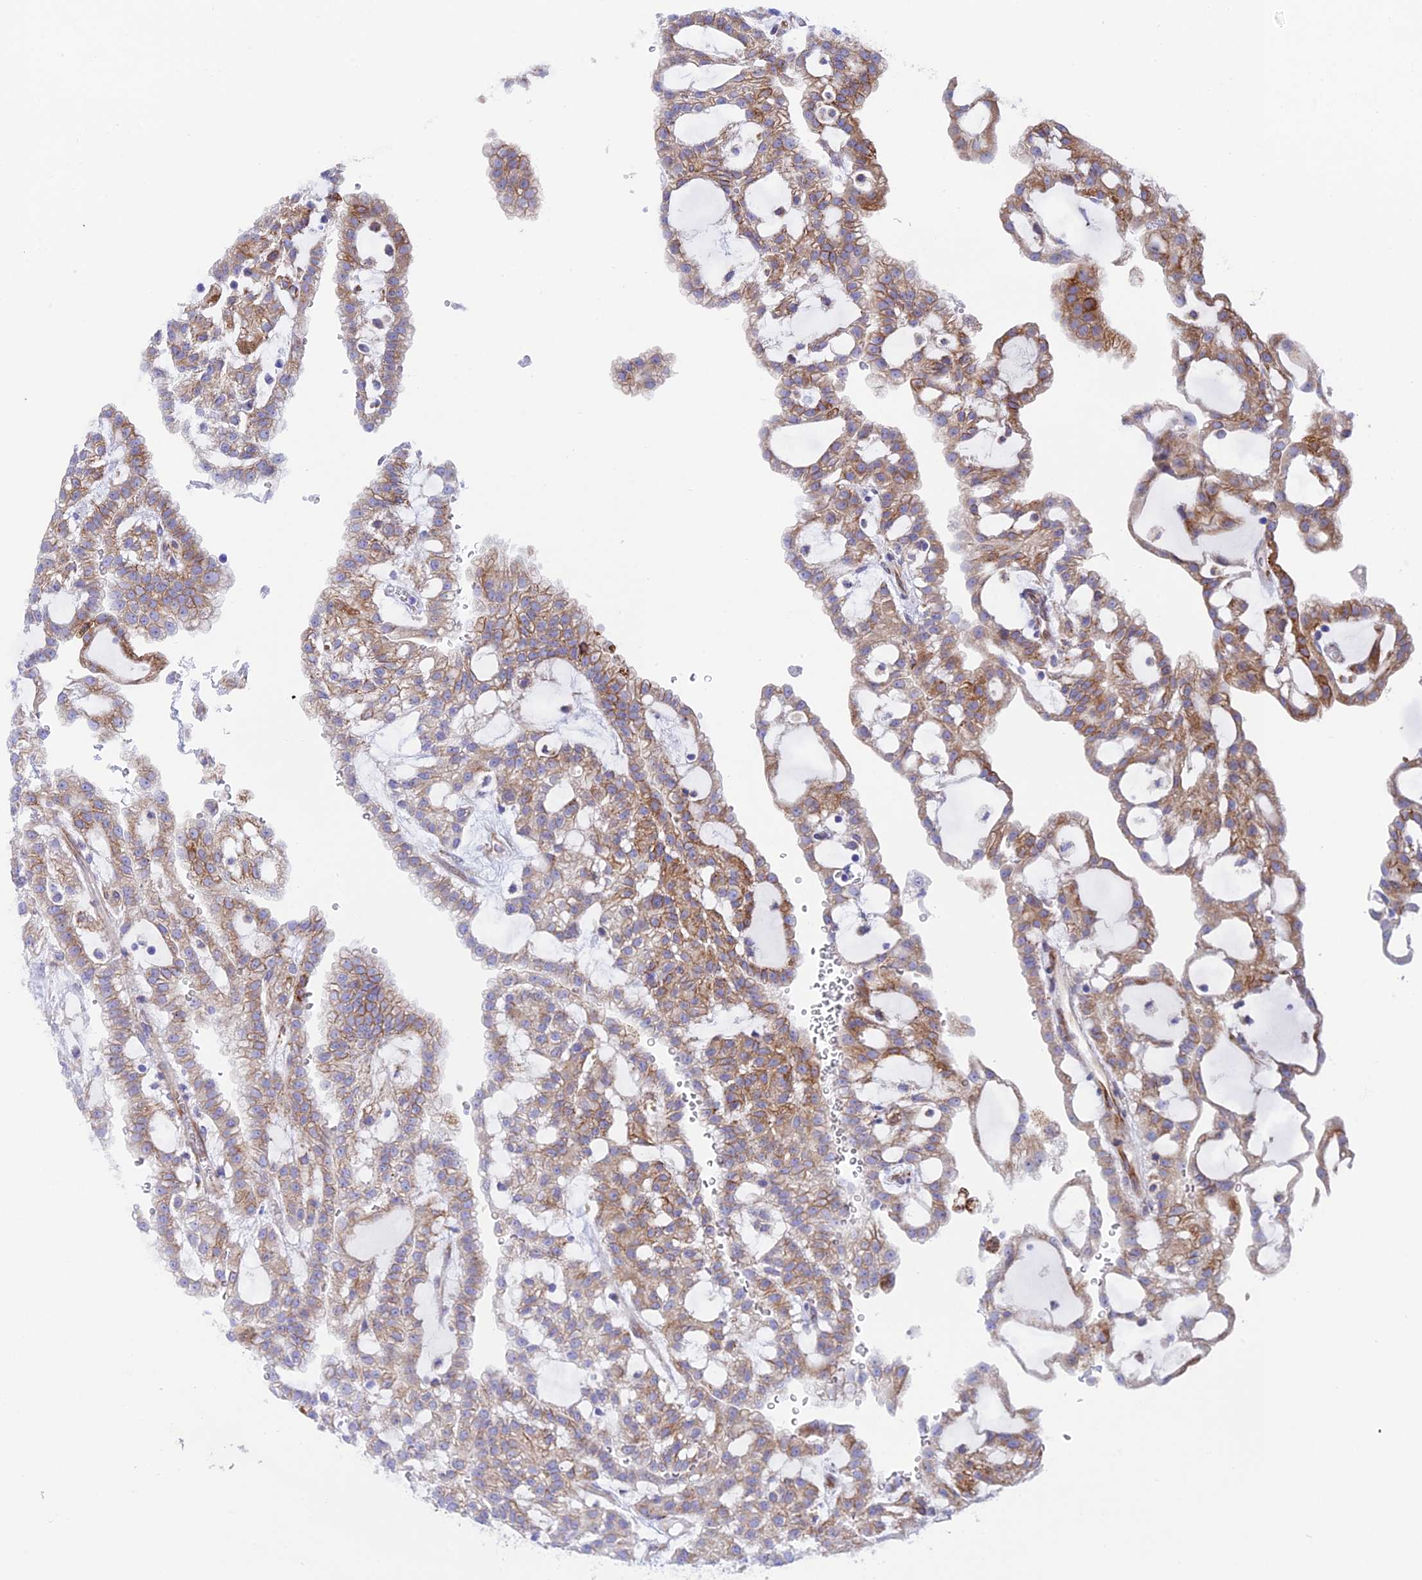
{"staining": {"intensity": "moderate", "quantity": ">75%", "location": "cytoplasmic/membranous"}, "tissue": "renal cancer", "cell_type": "Tumor cells", "image_type": "cancer", "snomed": [{"axis": "morphology", "description": "Adenocarcinoma, NOS"}, {"axis": "topography", "description": "Kidney"}], "caption": "Immunohistochemical staining of human renal cancer (adenocarcinoma) shows moderate cytoplasmic/membranous protein positivity in about >75% of tumor cells.", "gene": "TUBGCP6", "patient": {"sex": "male", "age": 63}}